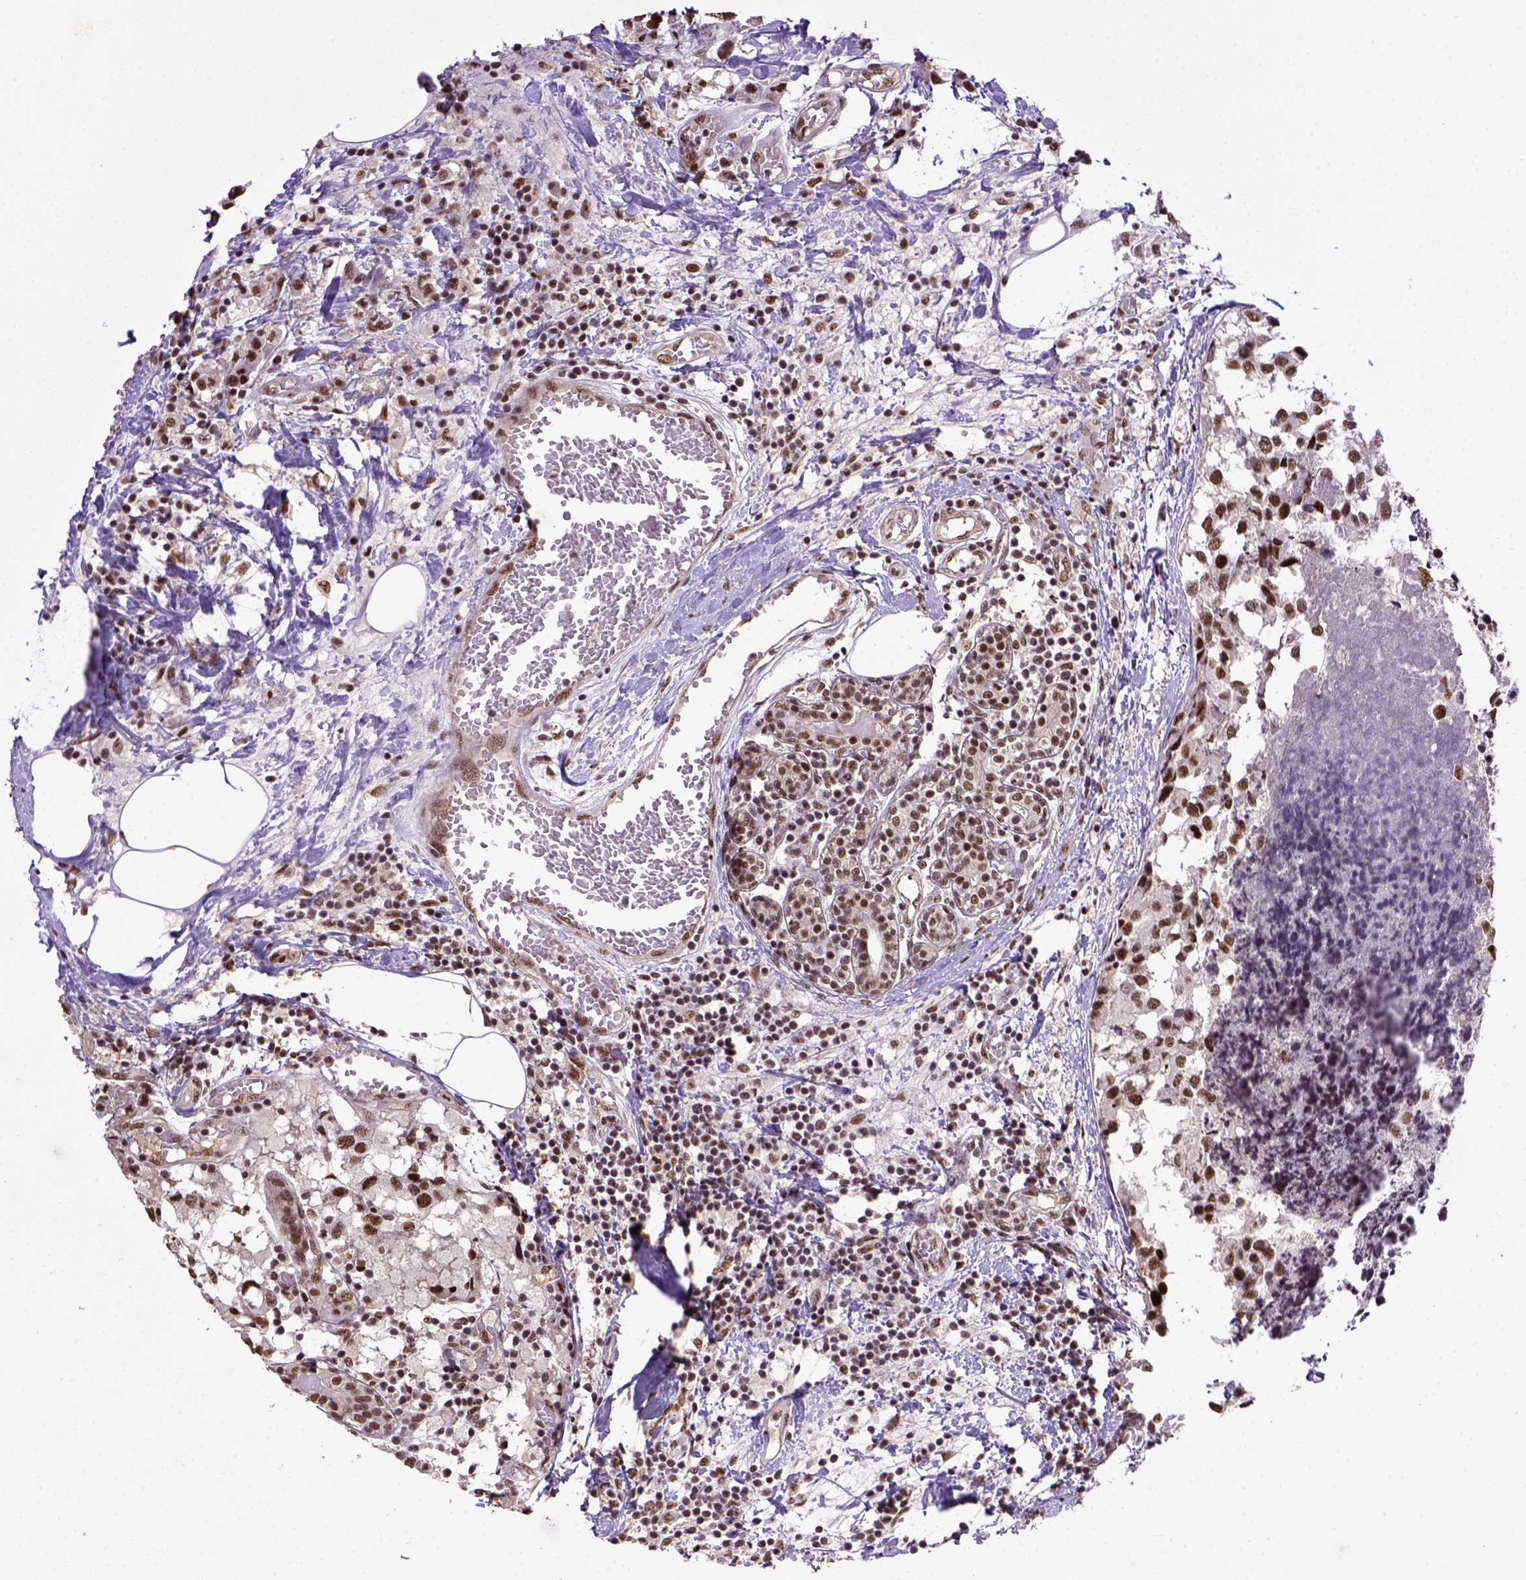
{"staining": {"intensity": "strong", "quantity": ">75%", "location": "nuclear"}, "tissue": "breast cancer", "cell_type": "Tumor cells", "image_type": "cancer", "snomed": [{"axis": "morphology", "description": "Lobular carcinoma"}, {"axis": "topography", "description": "Breast"}], "caption": "Immunohistochemistry (IHC) photomicrograph of human lobular carcinoma (breast) stained for a protein (brown), which shows high levels of strong nuclear positivity in approximately >75% of tumor cells.", "gene": "PPIG", "patient": {"sex": "female", "age": 59}}